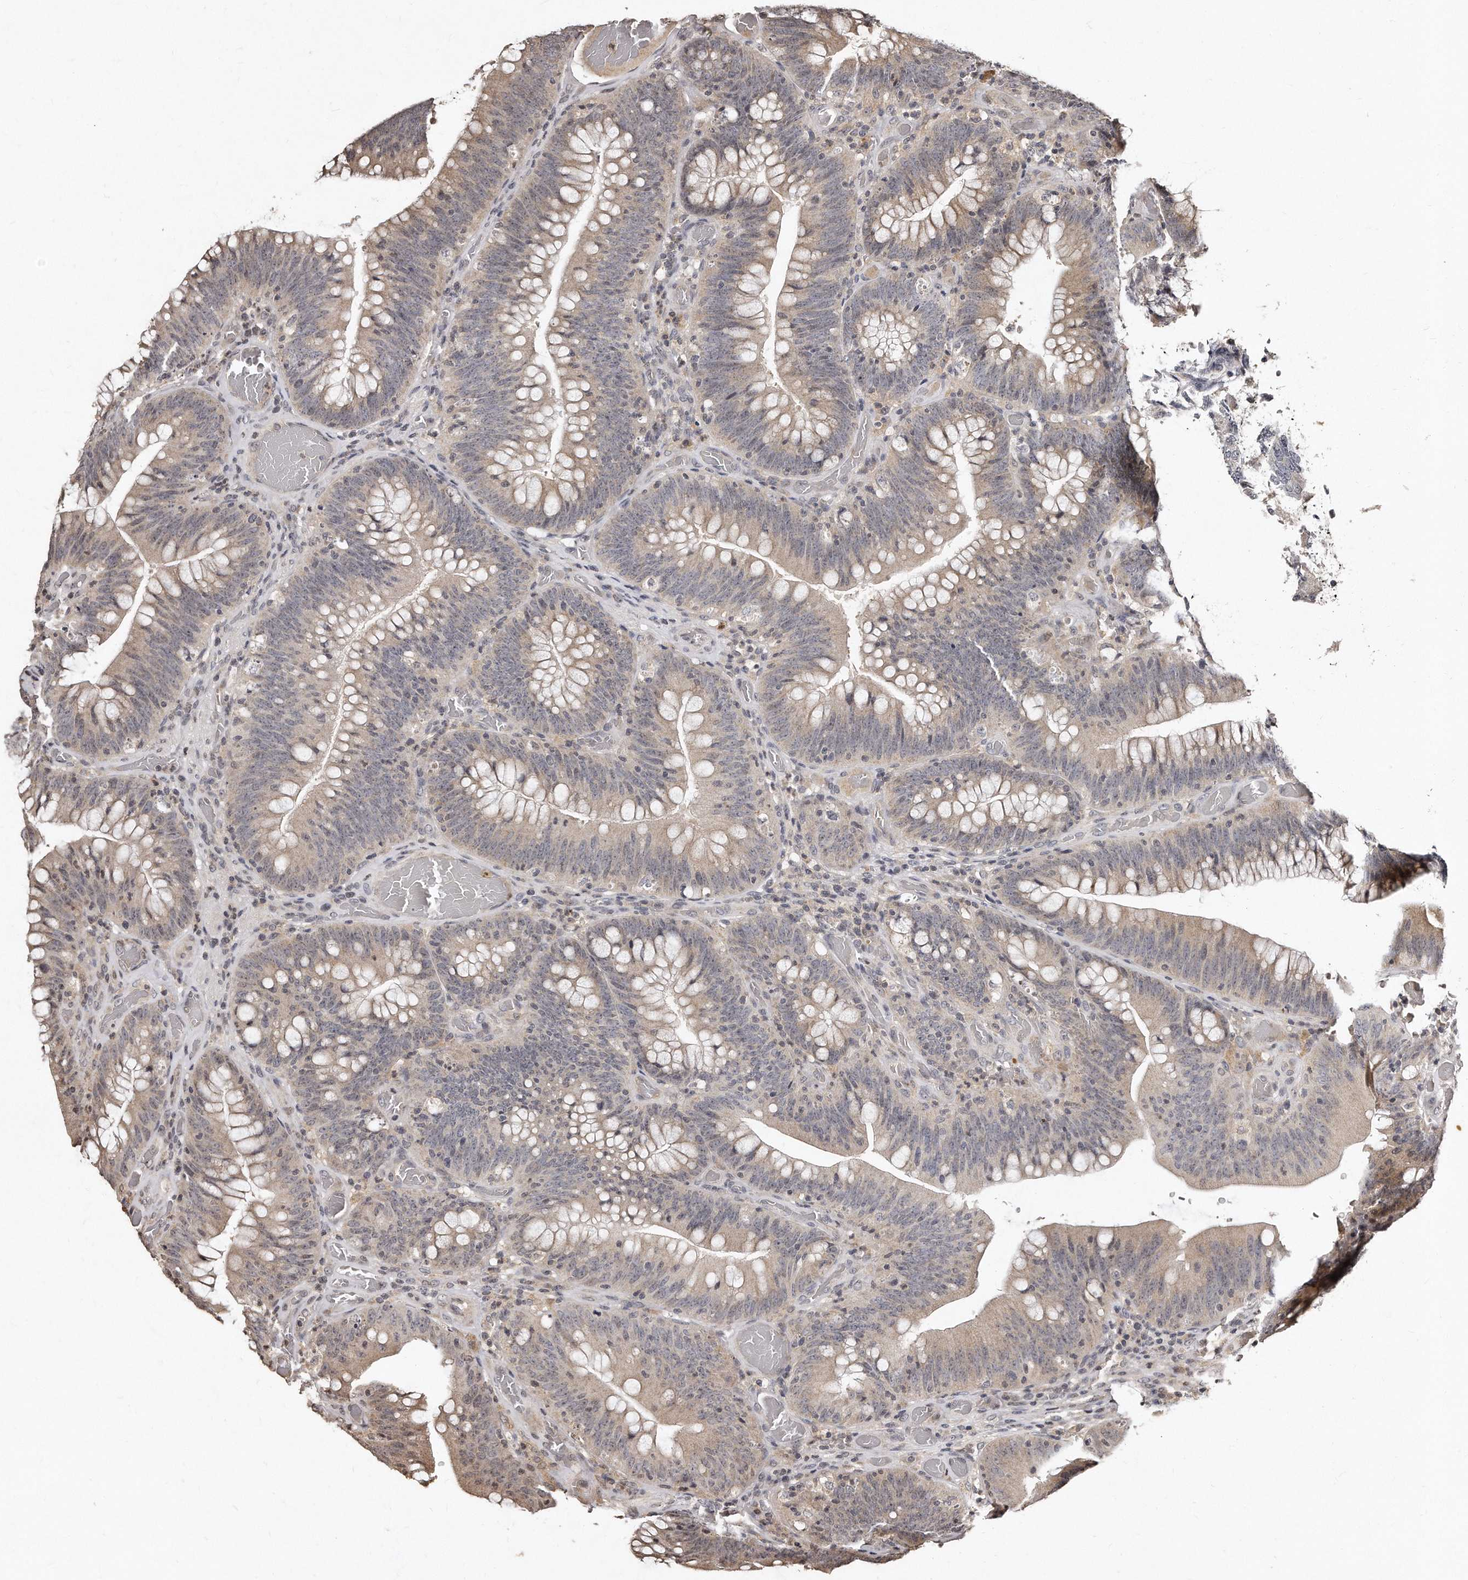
{"staining": {"intensity": "weak", "quantity": ">75%", "location": "cytoplasmic/membranous,nuclear"}, "tissue": "colorectal cancer", "cell_type": "Tumor cells", "image_type": "cancer", "snomed": [{"axis": "morphology", "description": "Normal tissue, NOS"}, {"axis": "topography", "description": "Colon"}], "caption": "This is a photomicrograph of IHC staining of colorectal cancer, which shows weak expression in the cytoplasmic/membranous and nuclear of tumor cells.", "gene": "TSHR", "patient": {"sex": "female", "age": 82}}